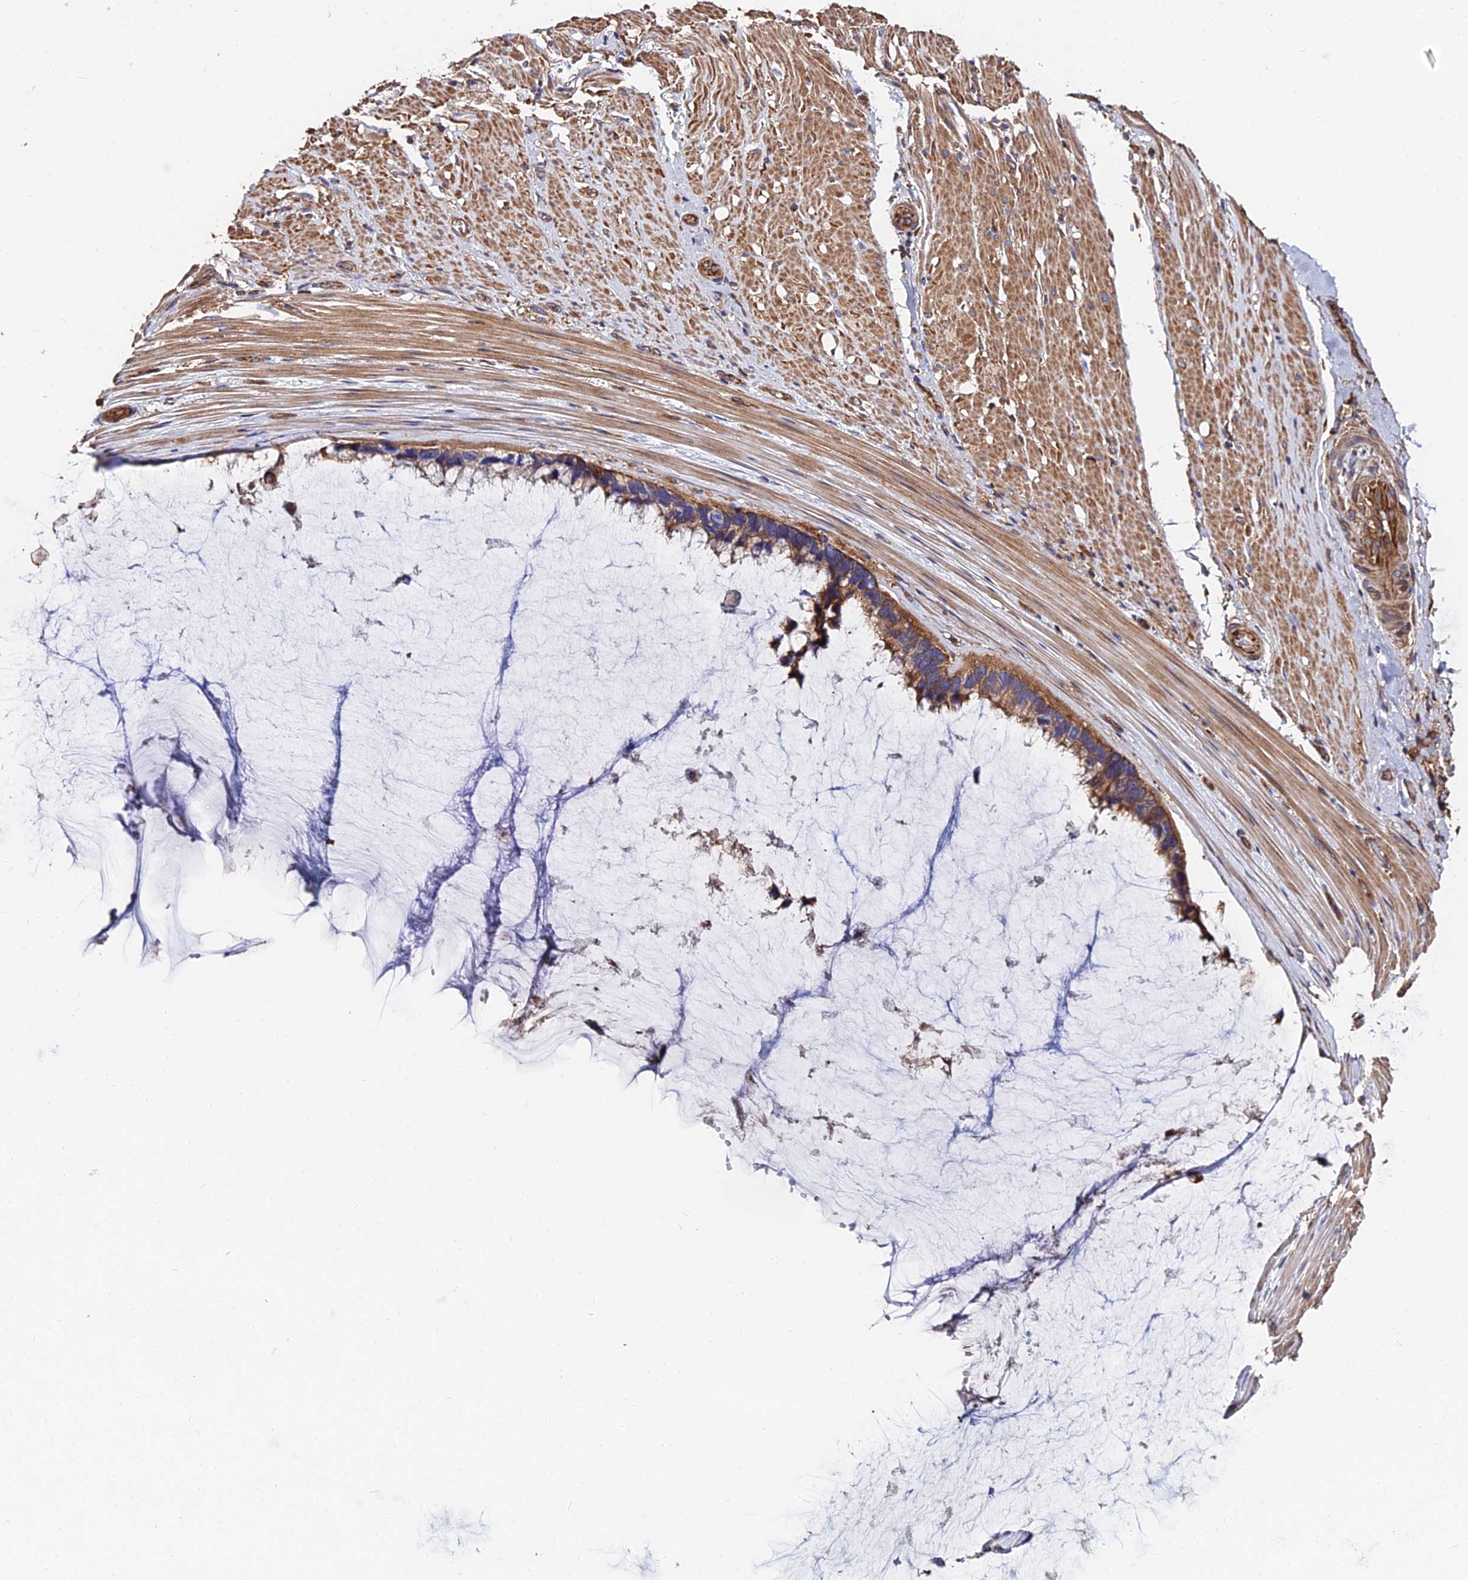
{"staining": {"intensity": "moderate", "quantity": ">75%", "location": "cytoplasmic/membranous"}, "tissue": "ovarian cancer", "cell_type": "Tumor cells", "image_type": "cancer", "snomed": [{"axis": "morphology", "description": "Cystadenocarcinoma, mucinous, NOS"}, {"axis": "topography", "description": "Ovary"}], "caption": "This micrograph exhibits immunohistochemistry staining of human ovarian cancer, with medium moderate cytoplasmic/membranous expression in approximately >75% of tumor cells.", "gene": "EXT1", "patient": {"sex": "female", "age": 39}}